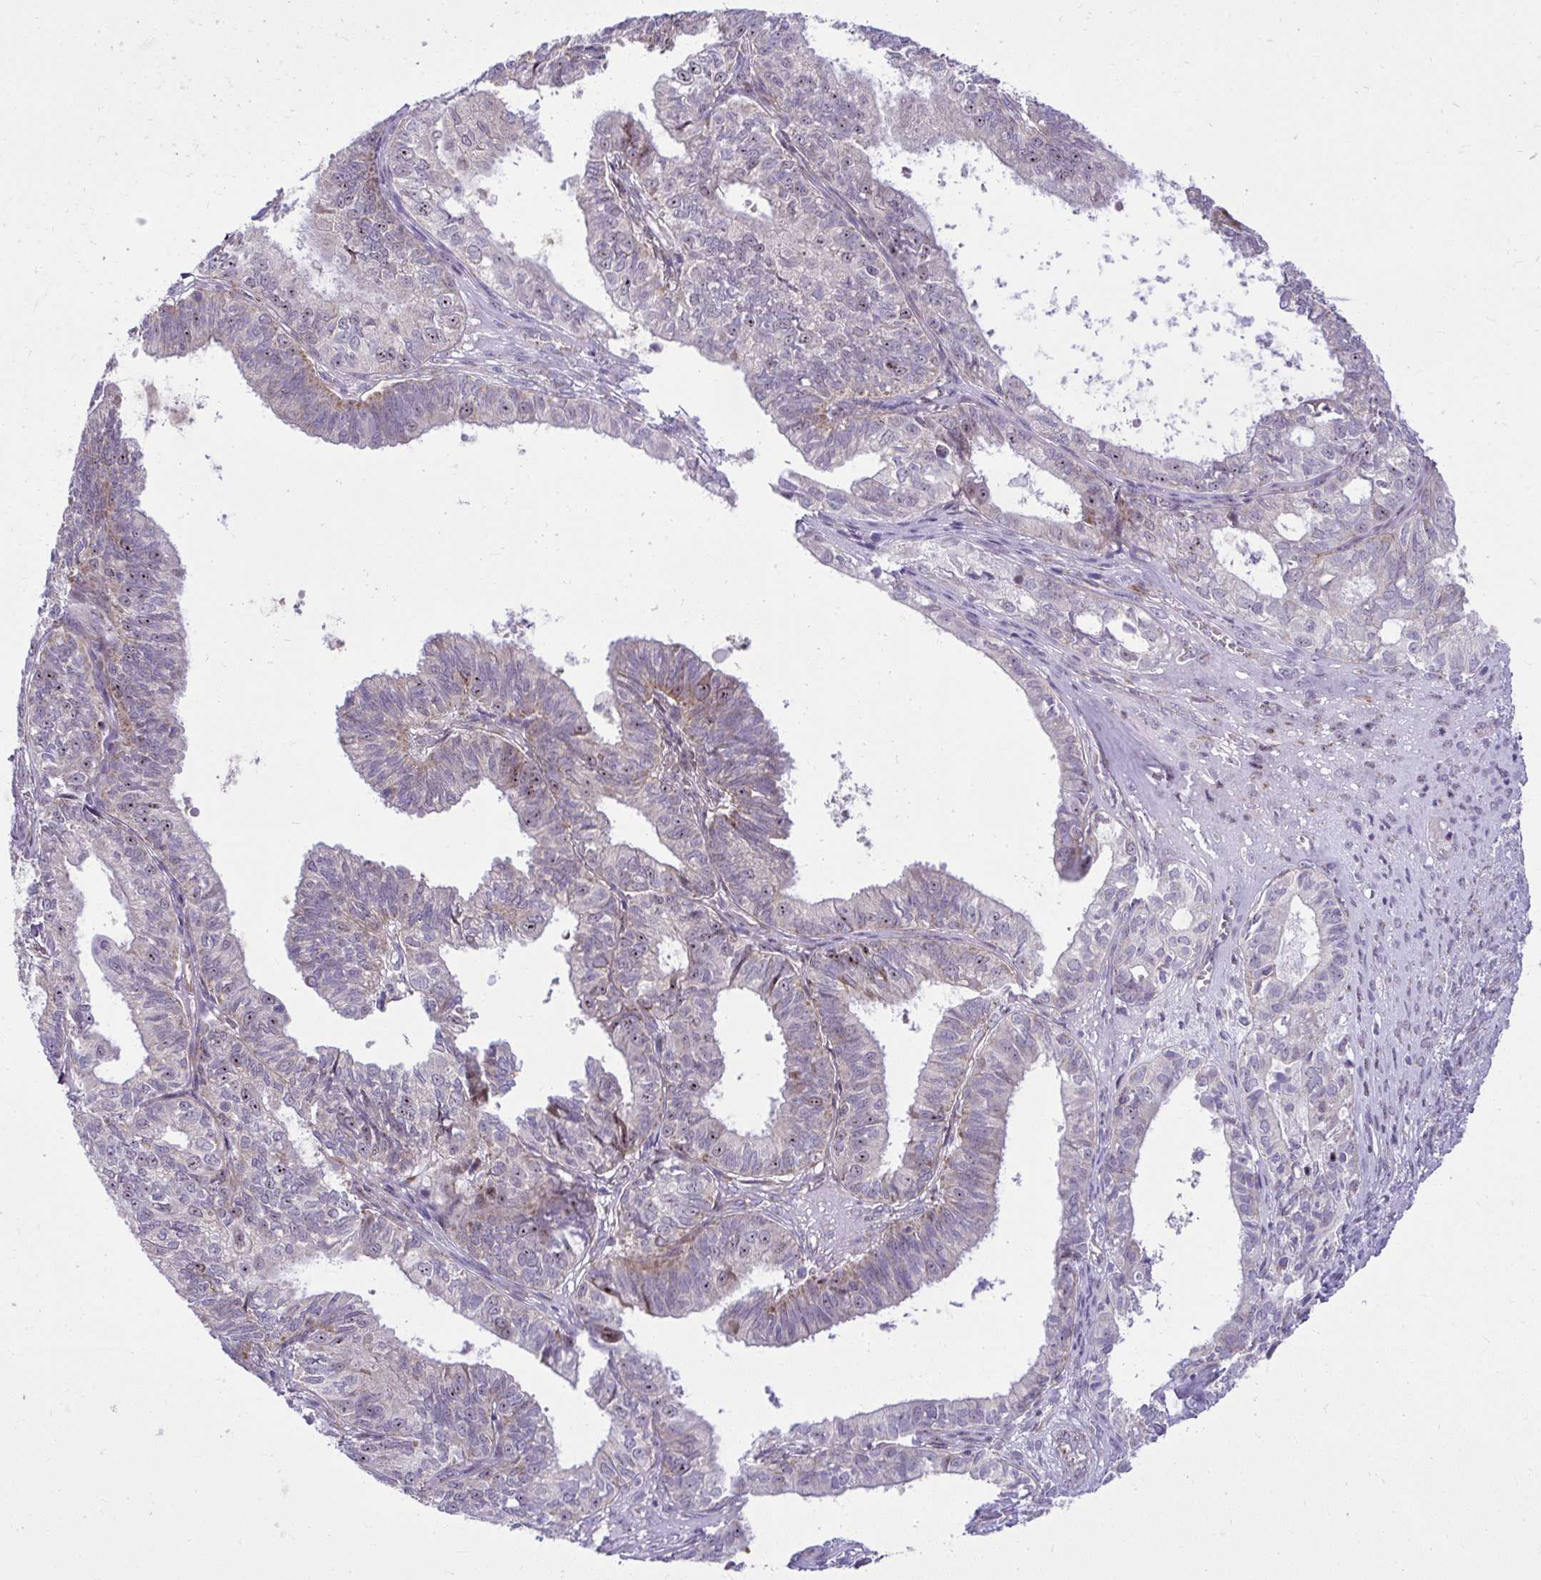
{"staining": {"intensity": "negative", "quantity": "none", "location": "none"}, "tissue": "ovarian cancer", "cell_type": "Tumor cells", "image_type": "cancer", "snomed": [{"axis": "morphology", "description": "Carcinoma, endometroid"}, {"axis": "topography", "description": "Ovary"}], "caption": "Immunohistochemistry (IHC) histopathology image of neoplastic tissue: human endometroid carcinoma (ovarian) stained with DAB (3,3'-diaminobenzidine) demonstrates no significant protein expression in tumor cells.", "gene": "GPRIN3", "patient": {"sex": "female", "age": 64}}